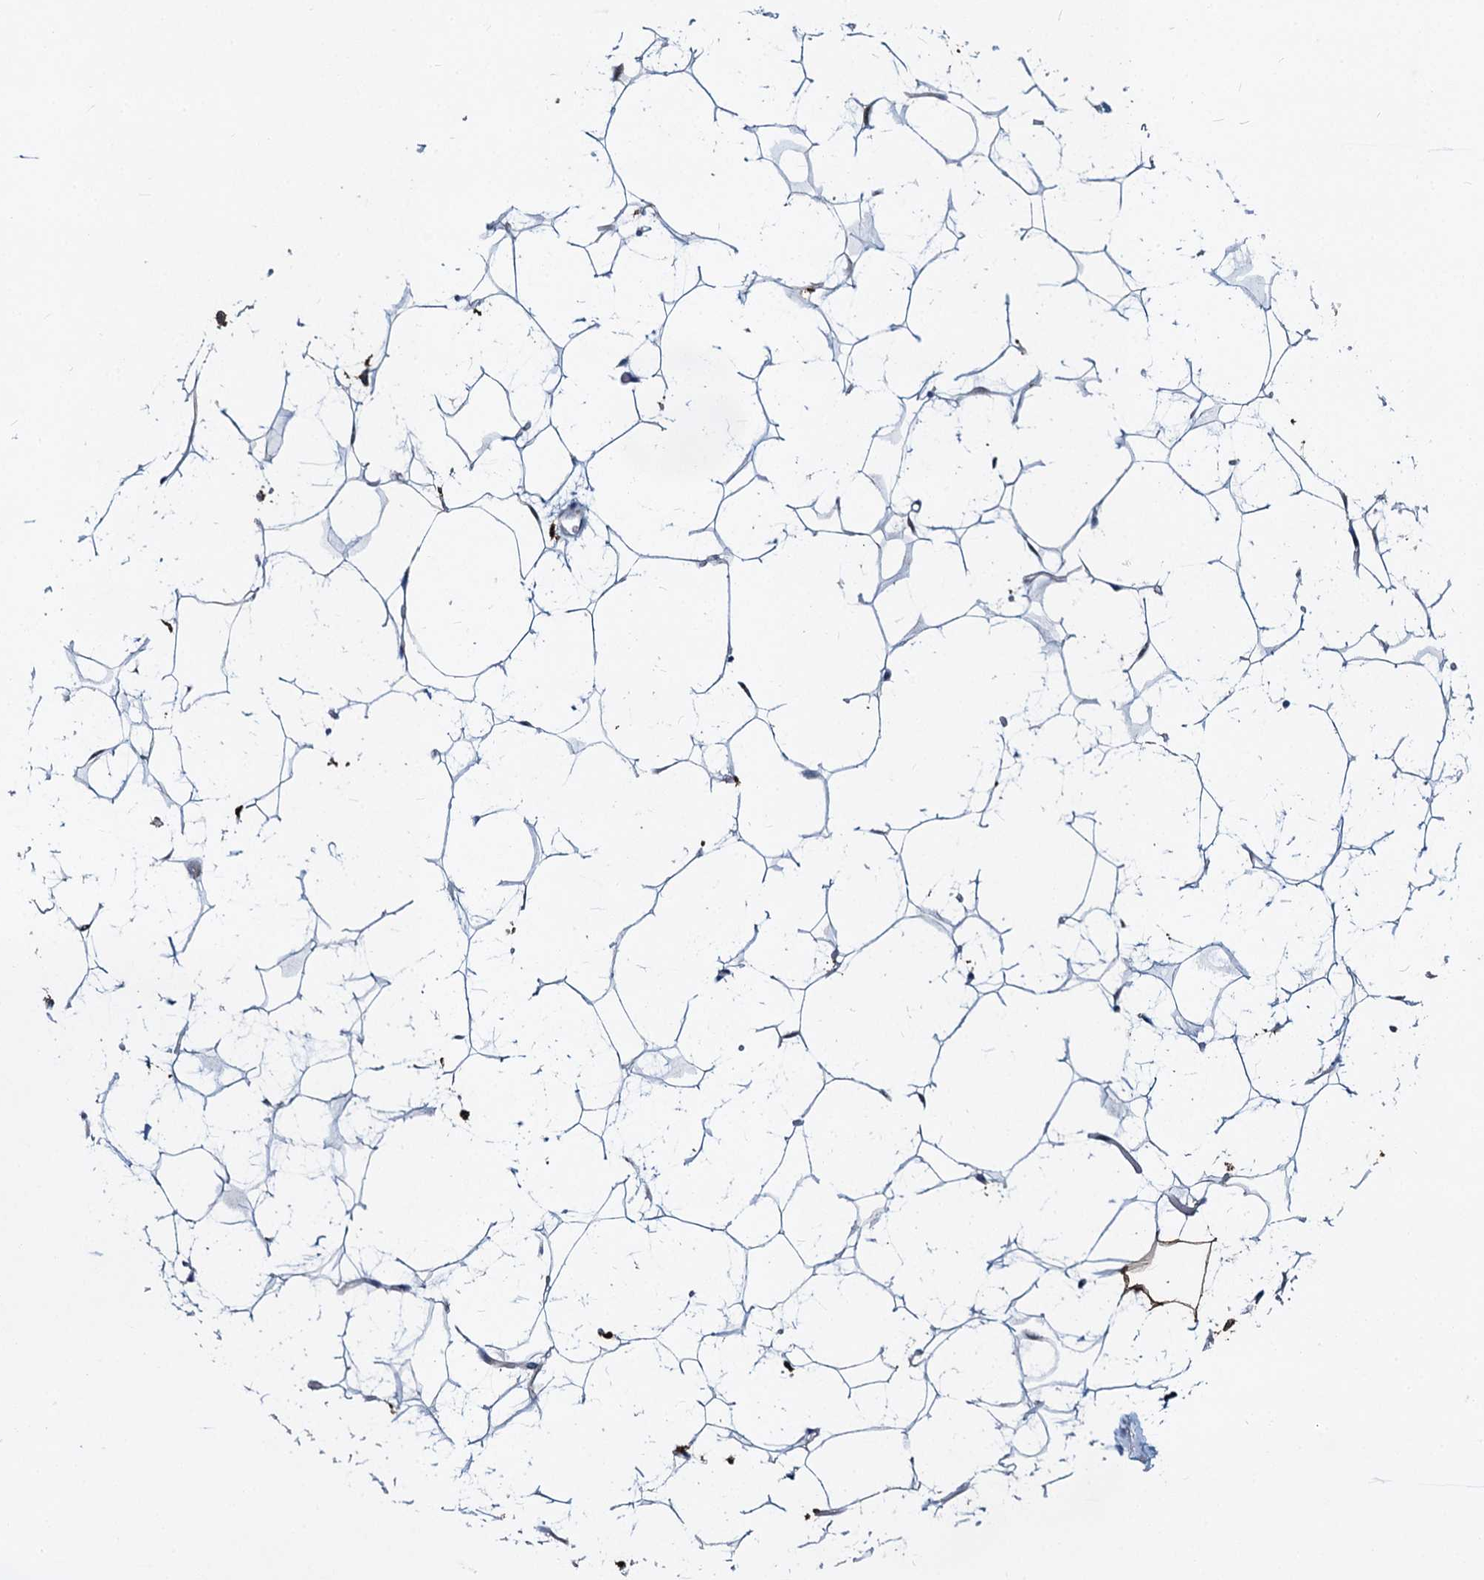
{"staining": {"intensity": "moderate", "quantity": "25%-75%", "location": "cytoplasmic/membranous,nuclear"}, "tissue": "adipose tissue", "cell_type": "Adipocytes", "image_type": "normal", "snomed": [{"axis": "morphology", "description": "Normal tissue, NOS"}, {"axis": "topography", "description": "Breast"}], "caption": "The photomicrograph shows staining of benign adipose tissue, revealing moderate cytoplasmic/membranous,nuclear protein positivity (brown color) within adipocytes.", "gene": "DCUN1D2", "patient": {"sex": "female", "age": 26}}